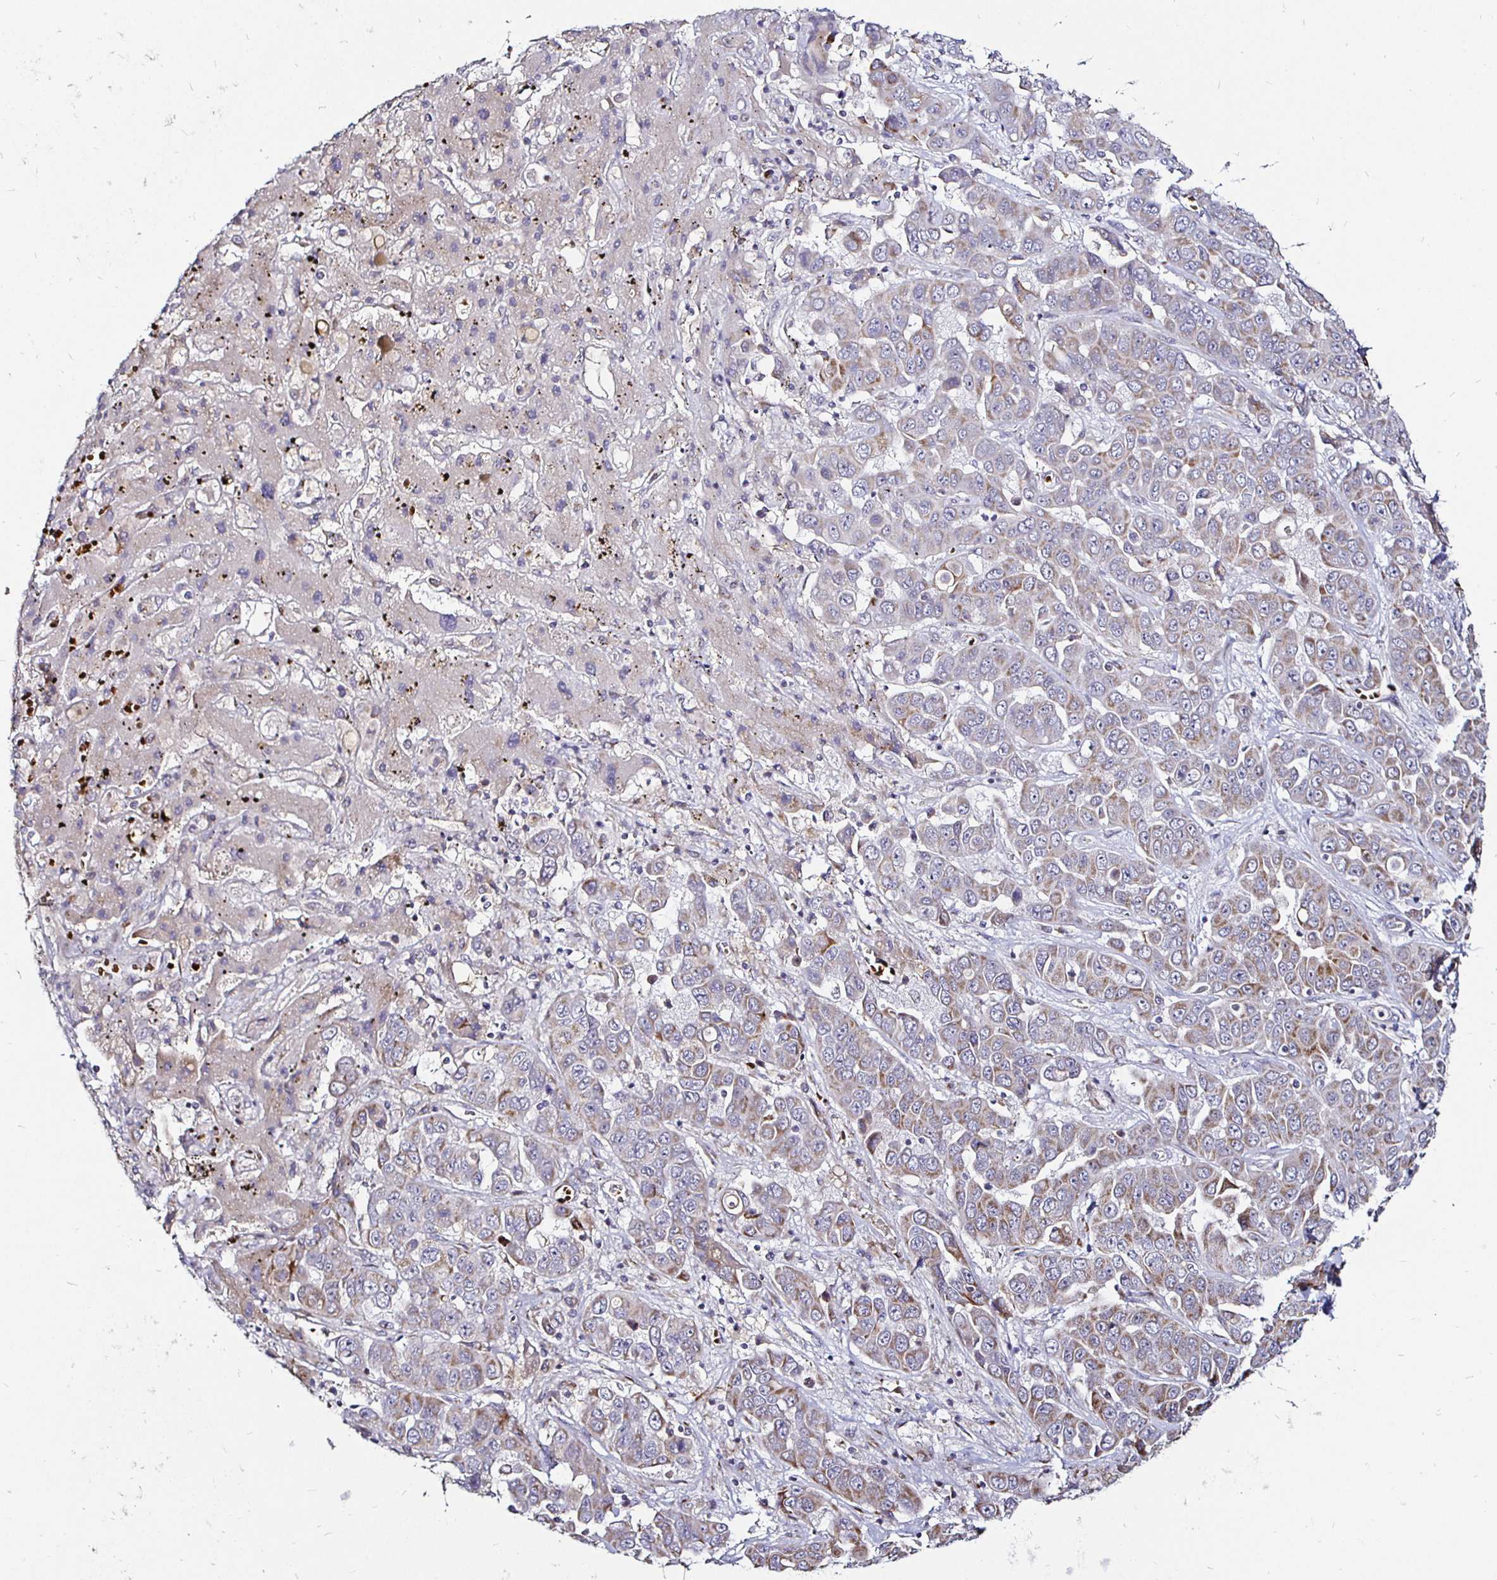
{"staining": {"intensity": "weak", "quantity": "25%-75%", "location": "cytoplasmic/membranous"}, "tissue": "liver cancer", "cell_type": "Tumor cells", "image_type": "cancer", "snomed": [{"axis": "morphology", "description": "Cholangiocarcinoma"}, {"axis": "topography", "description": "Liver"}], "caption": "Immunohistochemical staining of human liver cancer (cholangiocarcinoma) shows low levels of weak cytoplasmic/membranous protein expression in about 25%-75% of tumor cells.", "gene": "ATG3", "patient": {"sex": "female", "age": 52}}